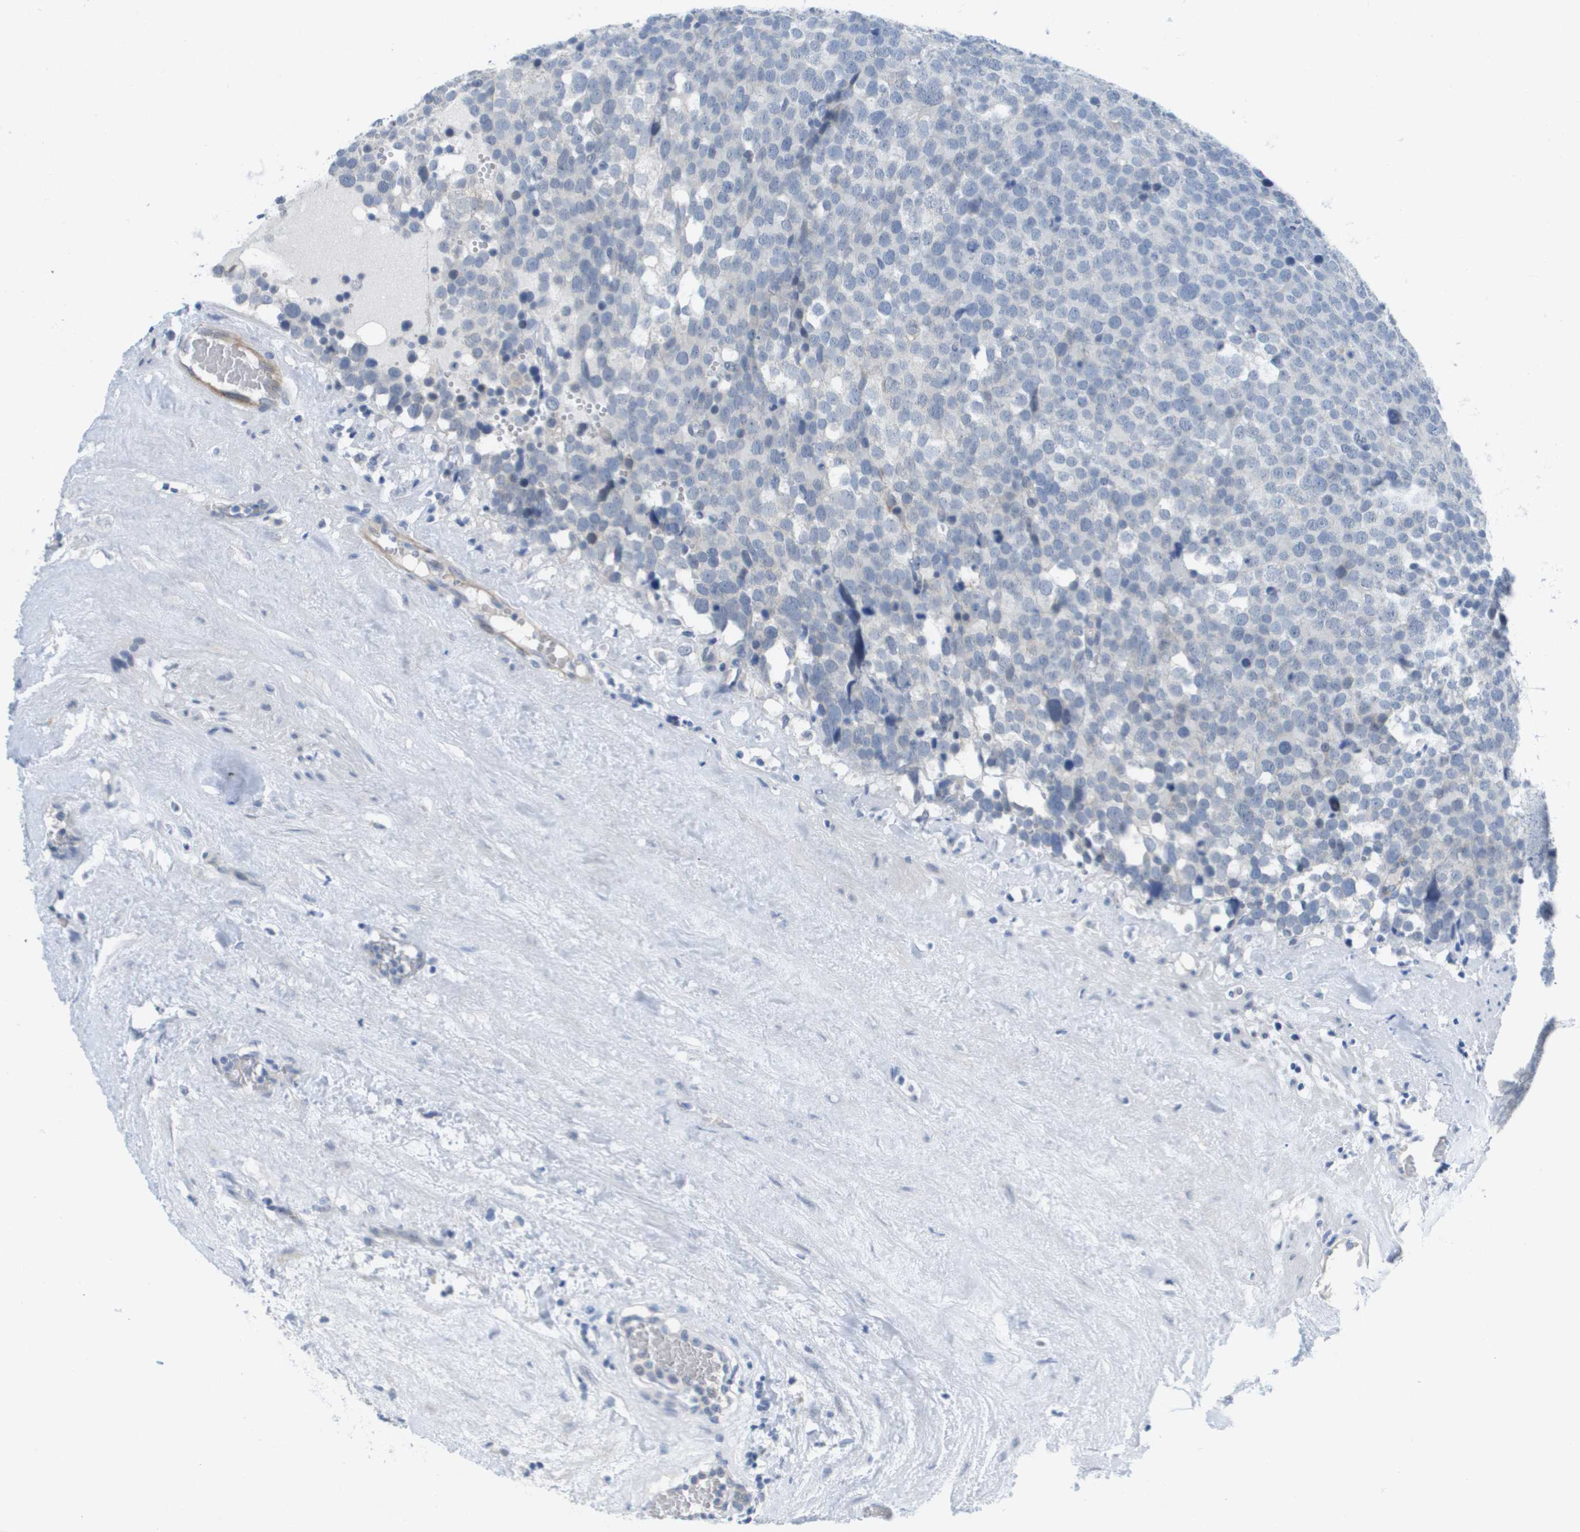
{"staining": {"intensity": "negative", "quantity": "none", "location": "none"}, "tissue": "testis cancer", "cell_type": "Tumor cells", "image_type": "cancer", "snomed": [{"axis": "morphology", "description": "Seminoma, NOS"}, {"axis": "topography", "description": "Testis"}], "caption": "DAB immunohistochemical staining of testis cancer (seminoma) displays no significant staining in tumor cells. (Brightfield microscopy of DAB immunohistochemistry (IHC) at high magnification).", "gene": "PDE4A", "patient": {"sex": "male", "age": 71}}